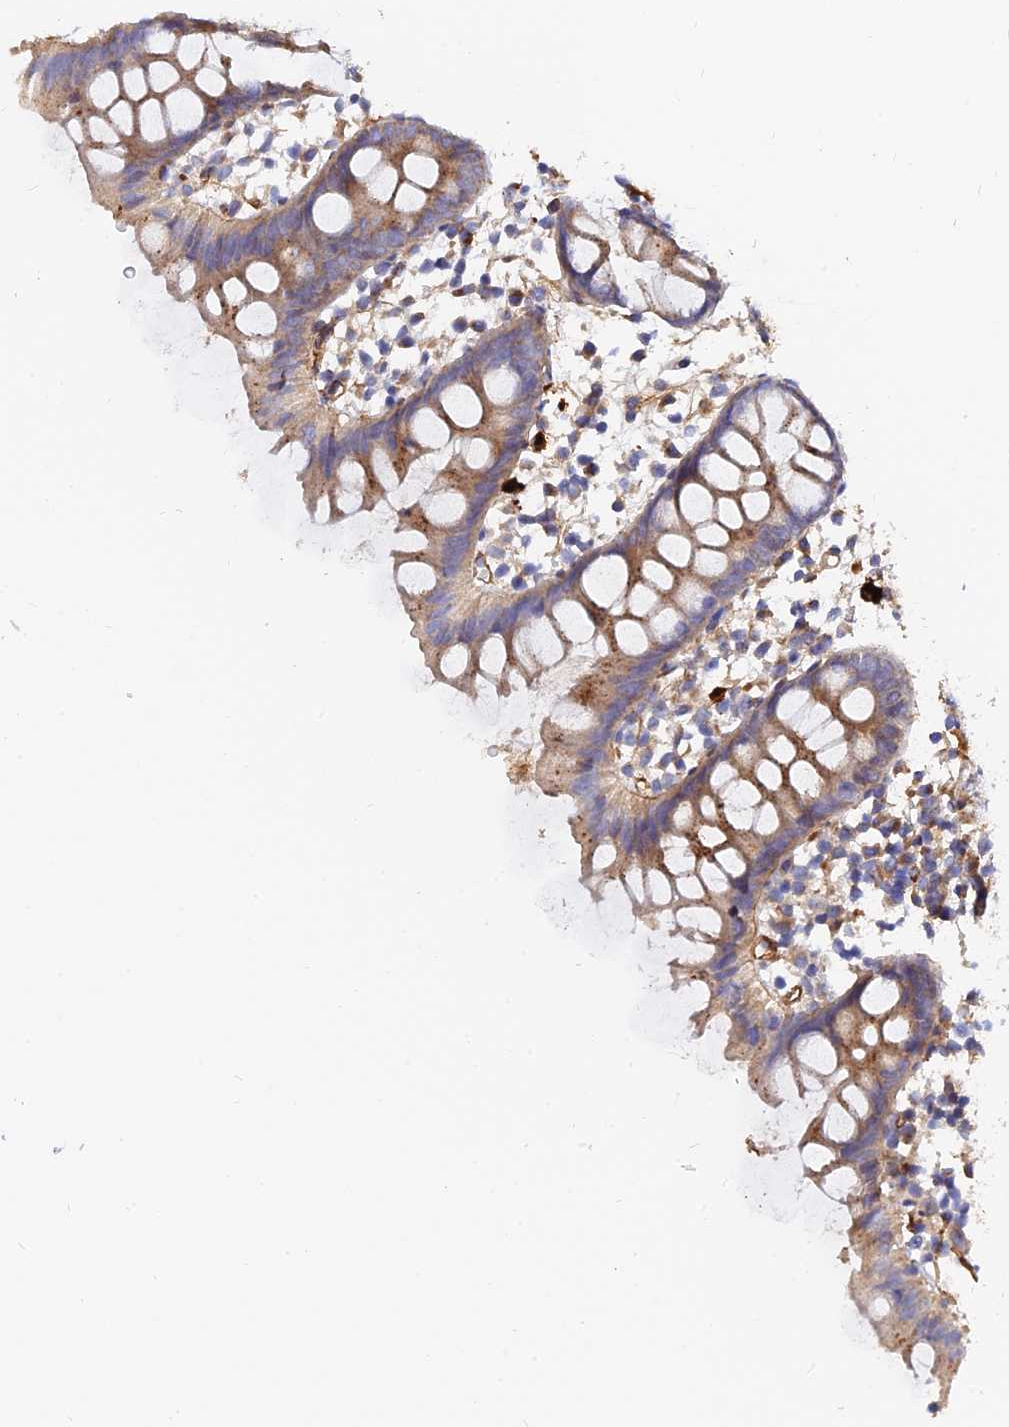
{"staining": {"intensity": "moderate", "quantity": "25%-75%", "location": "cytoplasmic/membranous"}, "tissue": "appendix", "cell_type": "Glandular cells", "image_type": "normal", "snomed": [{"axis": "morphology", "description": "Normal tissue, NOS"}, {"axis": "topography", "description": "Appendix"}], "caption": "An immunohistochemistry histopathology image of unremarkable tissue is shown. Protein staining in brown labels moderate cytoplasmic/membranous positivity in appendix within glandular cells.", "gene": "MRPL35", "patient": {"sex": "female", "age": 20}}